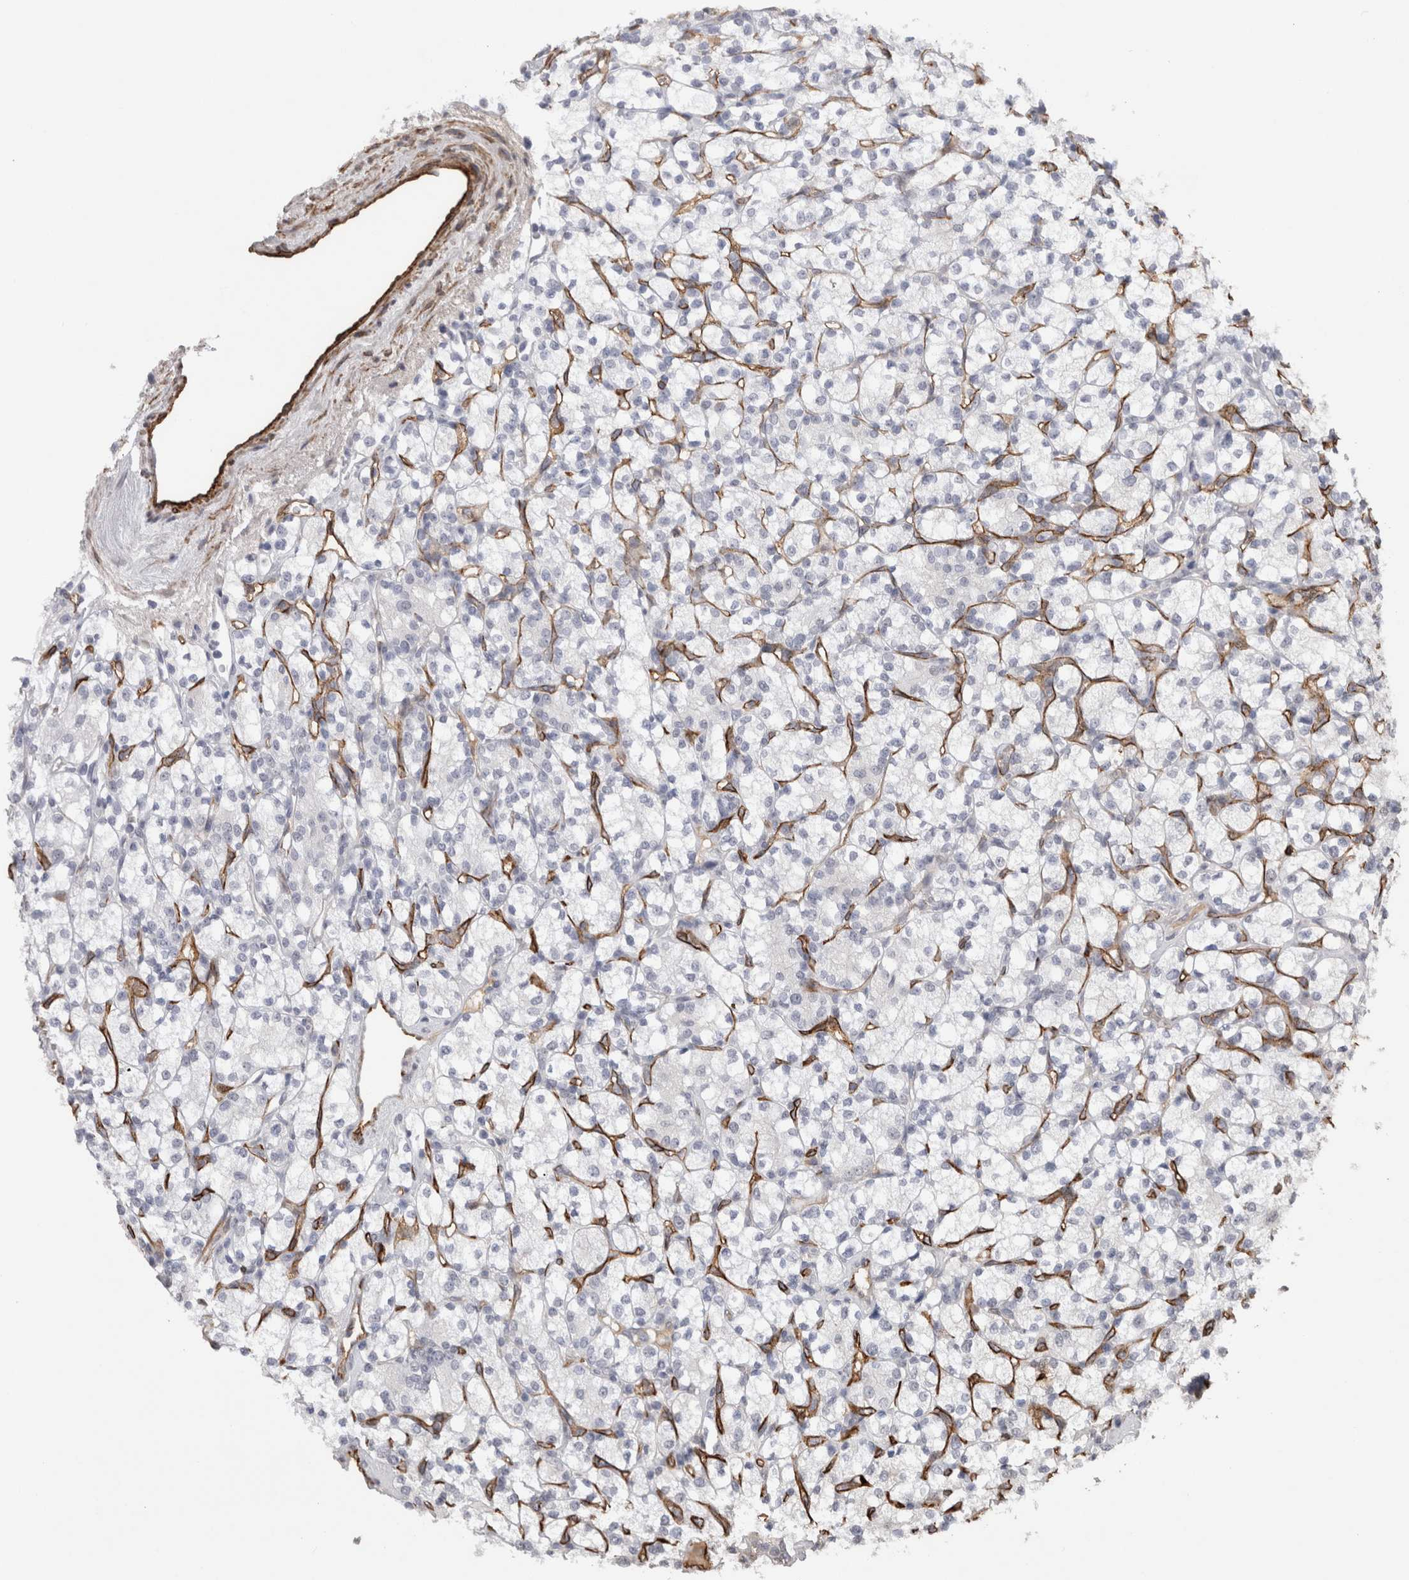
{"staining": {"intensity": "negative", "quantity": "none", "location": "none"}, "tissue": "renal cancer", "cell_type": "Tumor cells", "image_type": "cancer", "snomed": [{"axis": "morphology", "description": "Adenocarcinoma, NOS"}, {"axis": "topography", "description": "Kidney"}], "caption": "Photomicrograph shows no protein staining in tumor cells of renal cancer tissue.", "gene": "CDH13", "patient": {"sex": "male", "age": 77}}